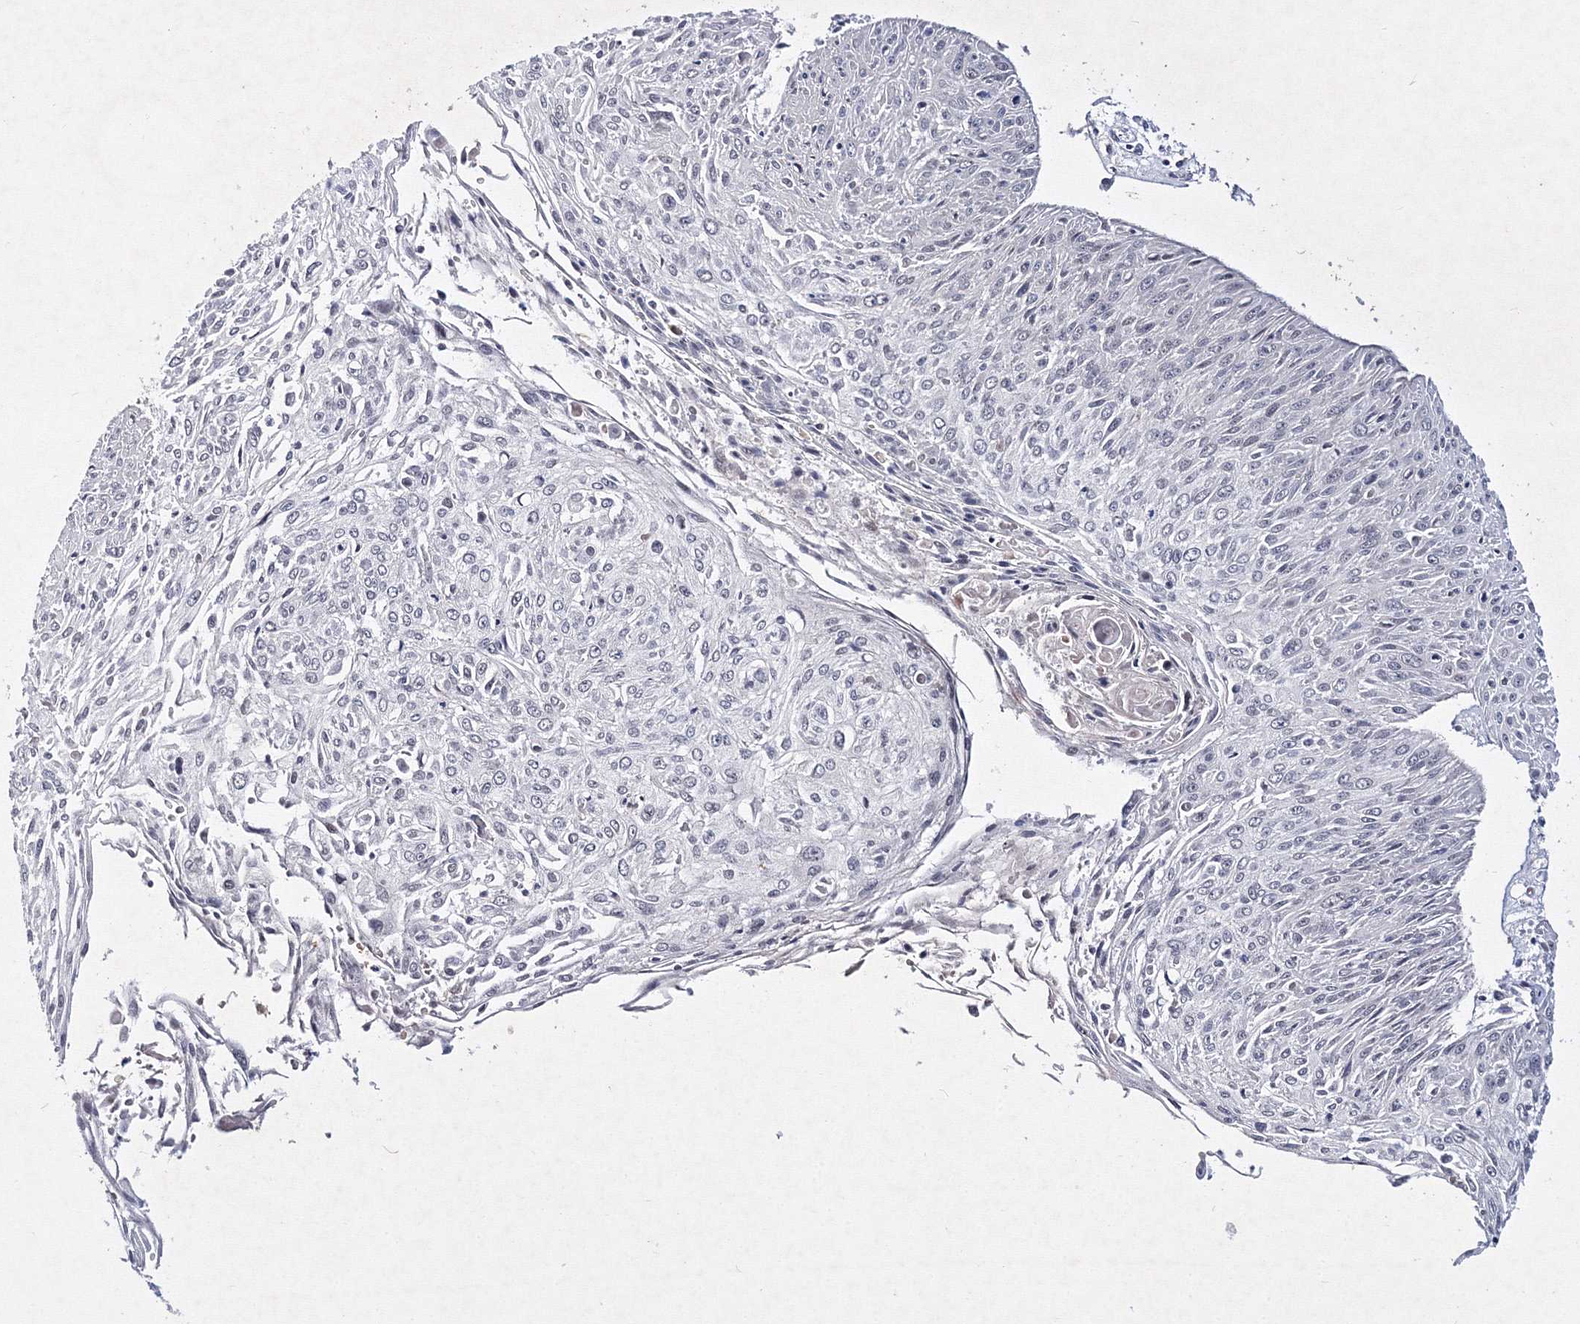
{"staining": {"intensity": "negative", "quantity": "none", "location": "none"}, "tissue": "cervical cancer", "cell_type": "Tumor cells", "image_type": "cancer", "snomed": [{"axis": "morphology", "description": "Squamous cell carcinoma, NOS"}, {"axis": "topography", "description": "Cervix"}], "caption": "Histopathology image shows no significant protein expression in tumor cells of cervical squamous cell carcinoma. (Stains: DAB (3,3'-diaminobenzidine) IHC with hematoxylin counter stain, Microscopy: brightfield microscopy at high magnification).", "gene": "C11orf52", "patient": {"sex": "female", "age": 51}}